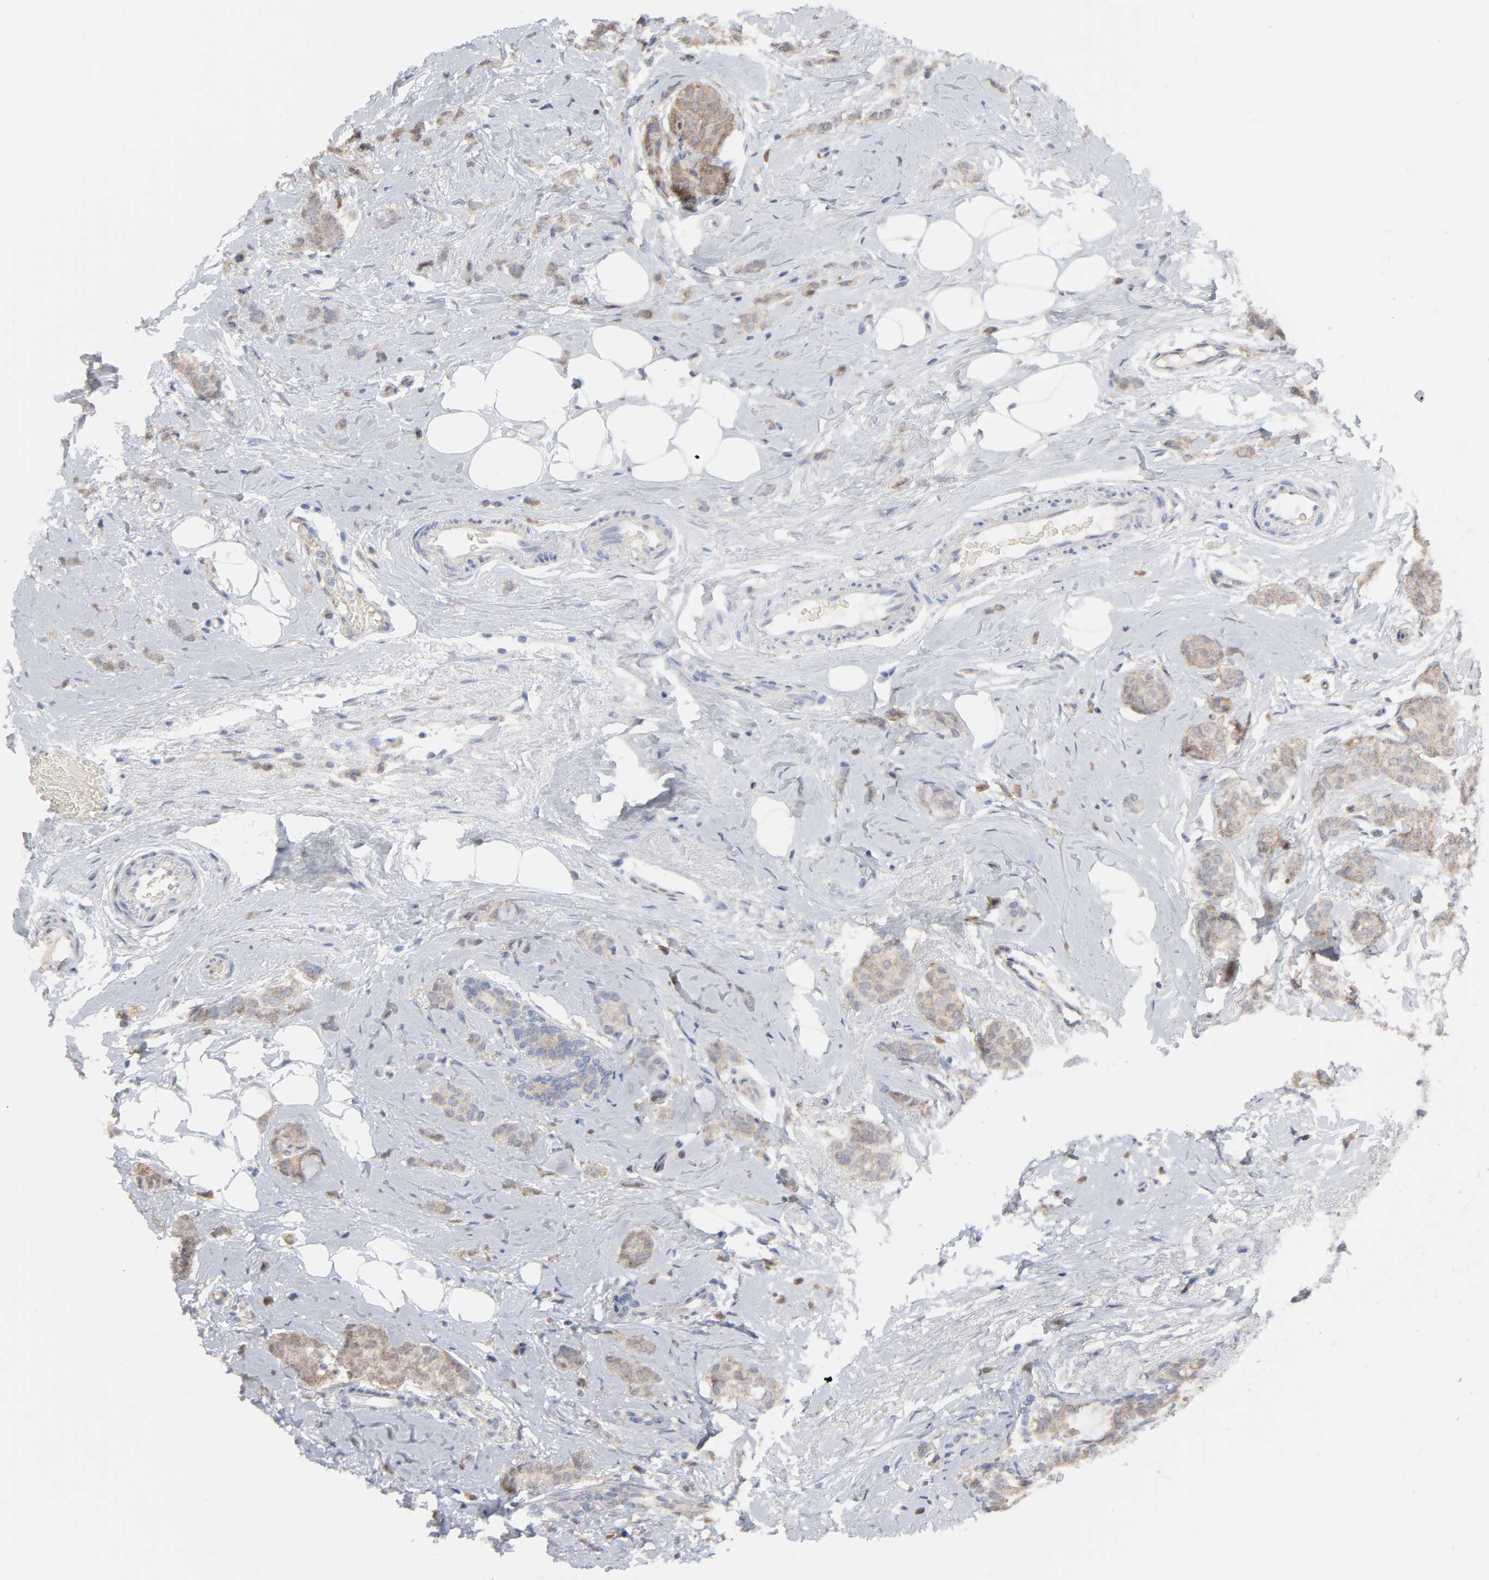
{"staining": {"intensity": "moderate", "quantity": ">75%", "location": "cytoplasmic/membranous"}, "tissue": "breast cancer", "cell_type": "Tumor cells", "image_type": "cancer", "snomed": [{"axis": "morphology", "description": "Lobular carcinoma"}, {"axis": "topography", "description": "Breast"}], "caption": "DAB (3,3'-diaminobenzidine) immunohistochemical staining of breast cancer (lobular carcinoma) demonstrates moderate cytoplasmic/membranous protein positivity in approximately >75% of tumor cells.", "gene": "PRDX1", "patient": {"sex": "female", "age": 60}}